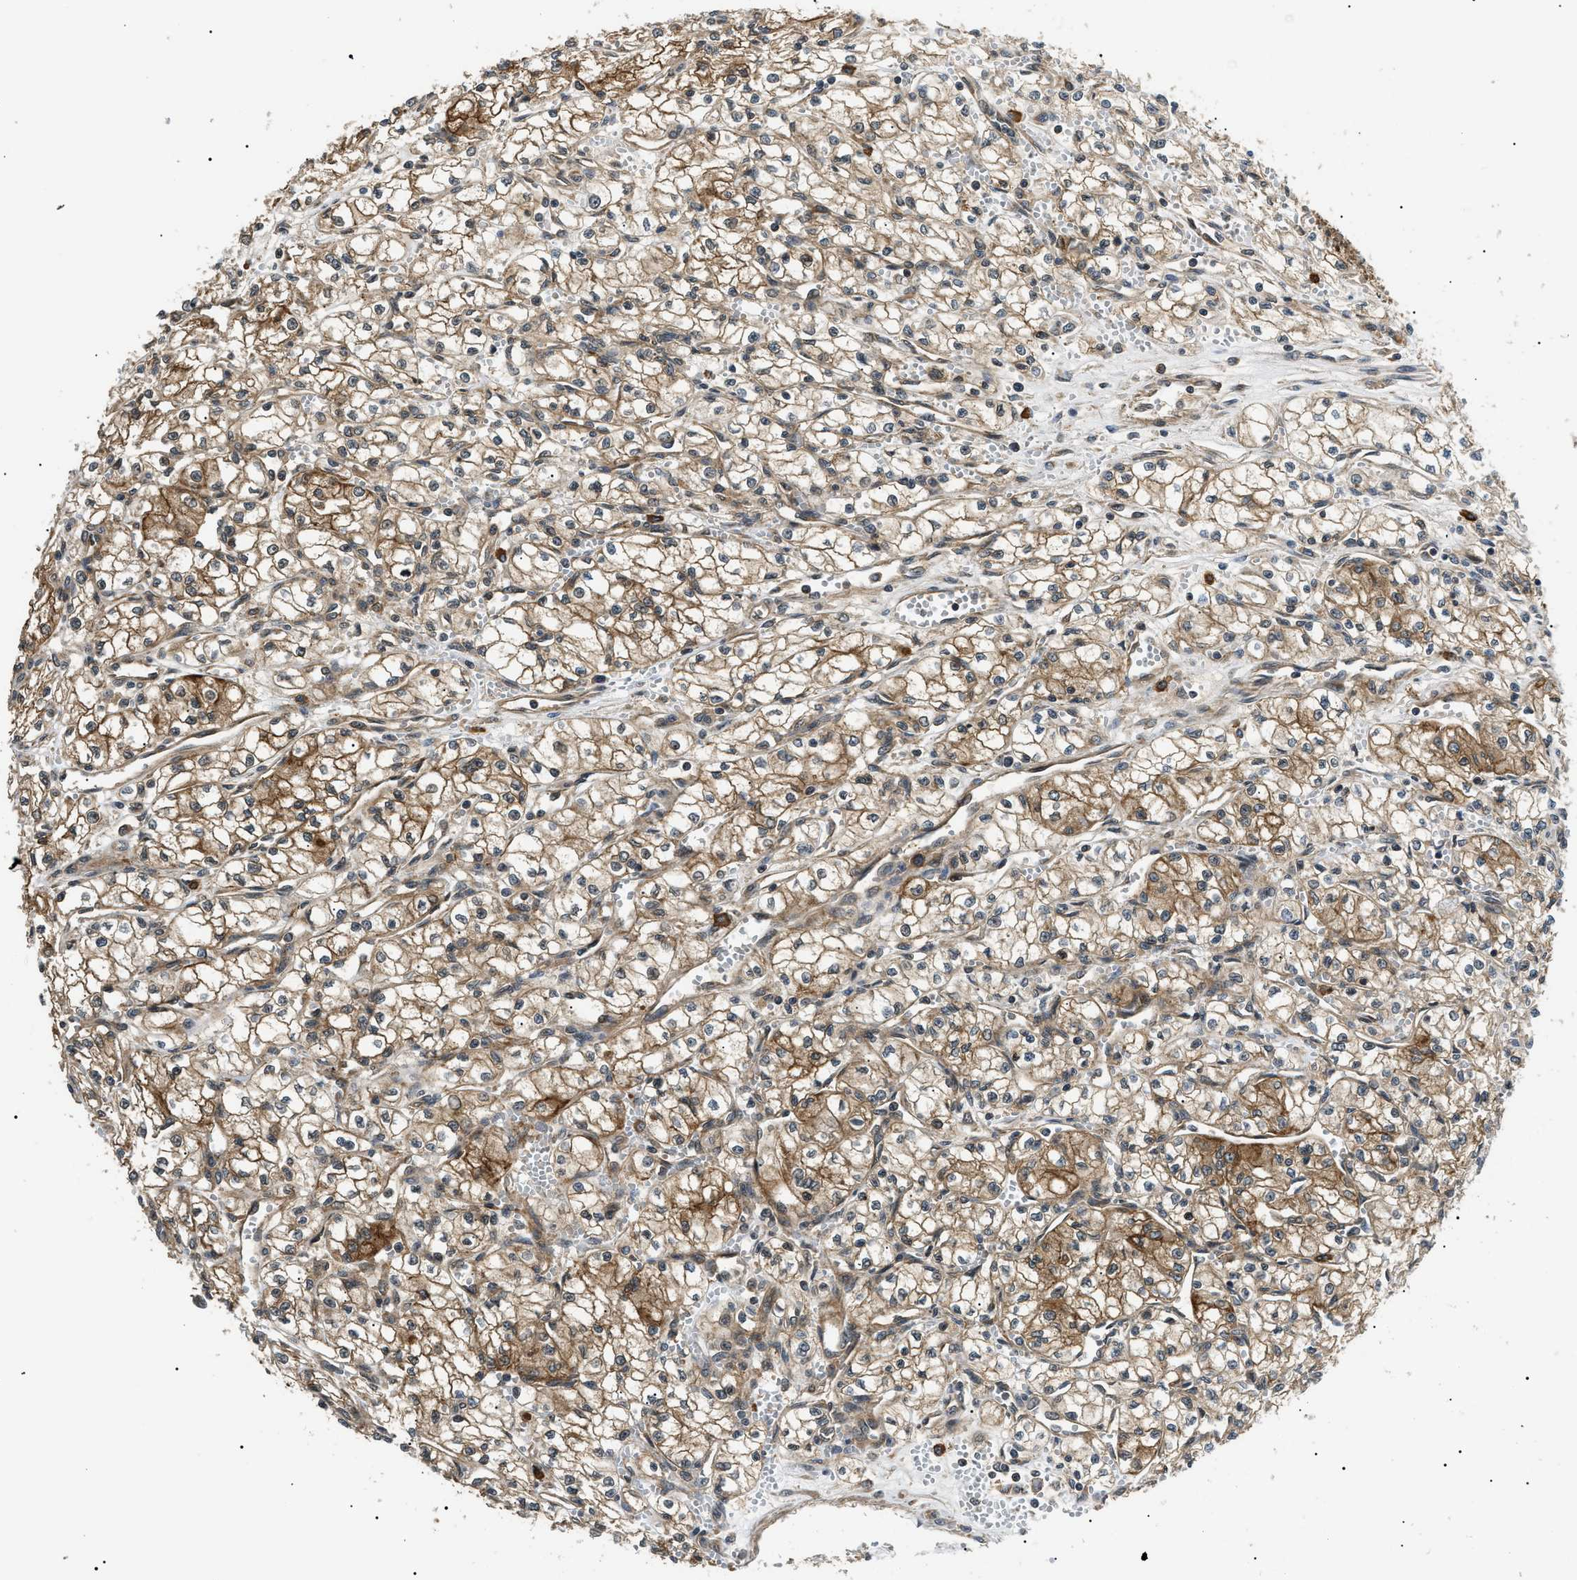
{"staining": {"intensity": "moderate", "quantity": ">75%", "location": "cytoplasmic/membranous"}, "tissue": "renal cancer", "cell_type": "Tumor cells", "image_type": "cancer", "snomed": [{"axis": "morphology", "description": "Normal tissue, NOS"}, {"axis": "morphology", "description": "Adenocarcinoma, NOS"}, {"axis": "topography", "description": "Kidney"}], "caption": "Adenocarcinoma (renal) stained with a brown dye shows moderate cytoplasmic/membranous positive expression in about >75% of tumor cells.", "gene": "ATP6AP1", "patient": {"sex": "male", "age": 59}}